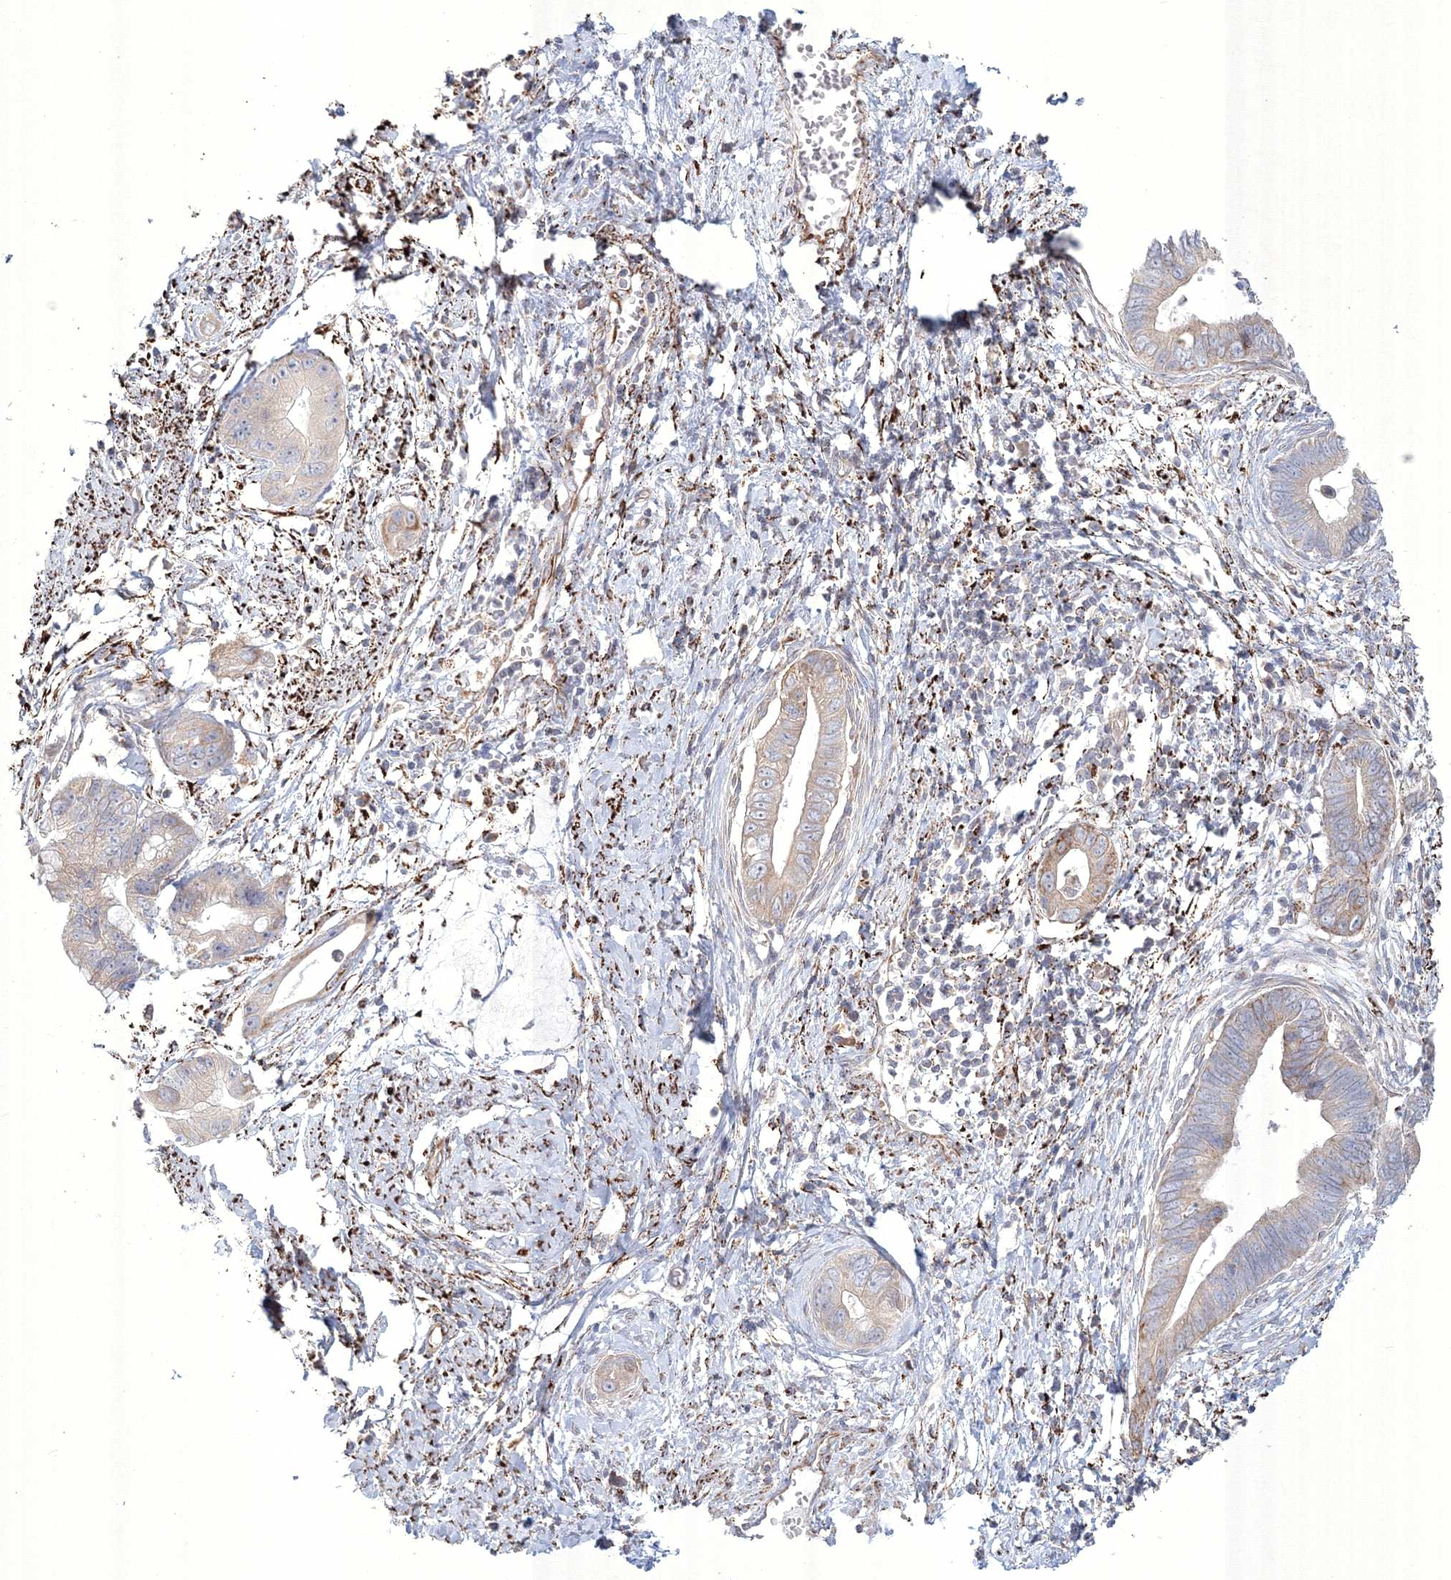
{"staining": {"intensity": "weak", "quantity": "<25%", "location": "cytoplasmic/membranous"}, "tissue": "cervical cancer", "cell_type": "Tumor cells", "image_type": "cancer", "snomed": [{"axis": "morphology", "description": "Adenocarcinoma, NOS"}, {"axis": "topography", "description": "Cervix"}], "caption": "This histopathology image is of adenocarcinoma (cervical) stained with immunohistochemistry to label a protein in brown with the nuclei are counter-stained blue. There is no positivity in tumor cells. Nuclei are stained in blue.", "gene": "WDR49", "patient": {"sex": "female", "age": 44}}